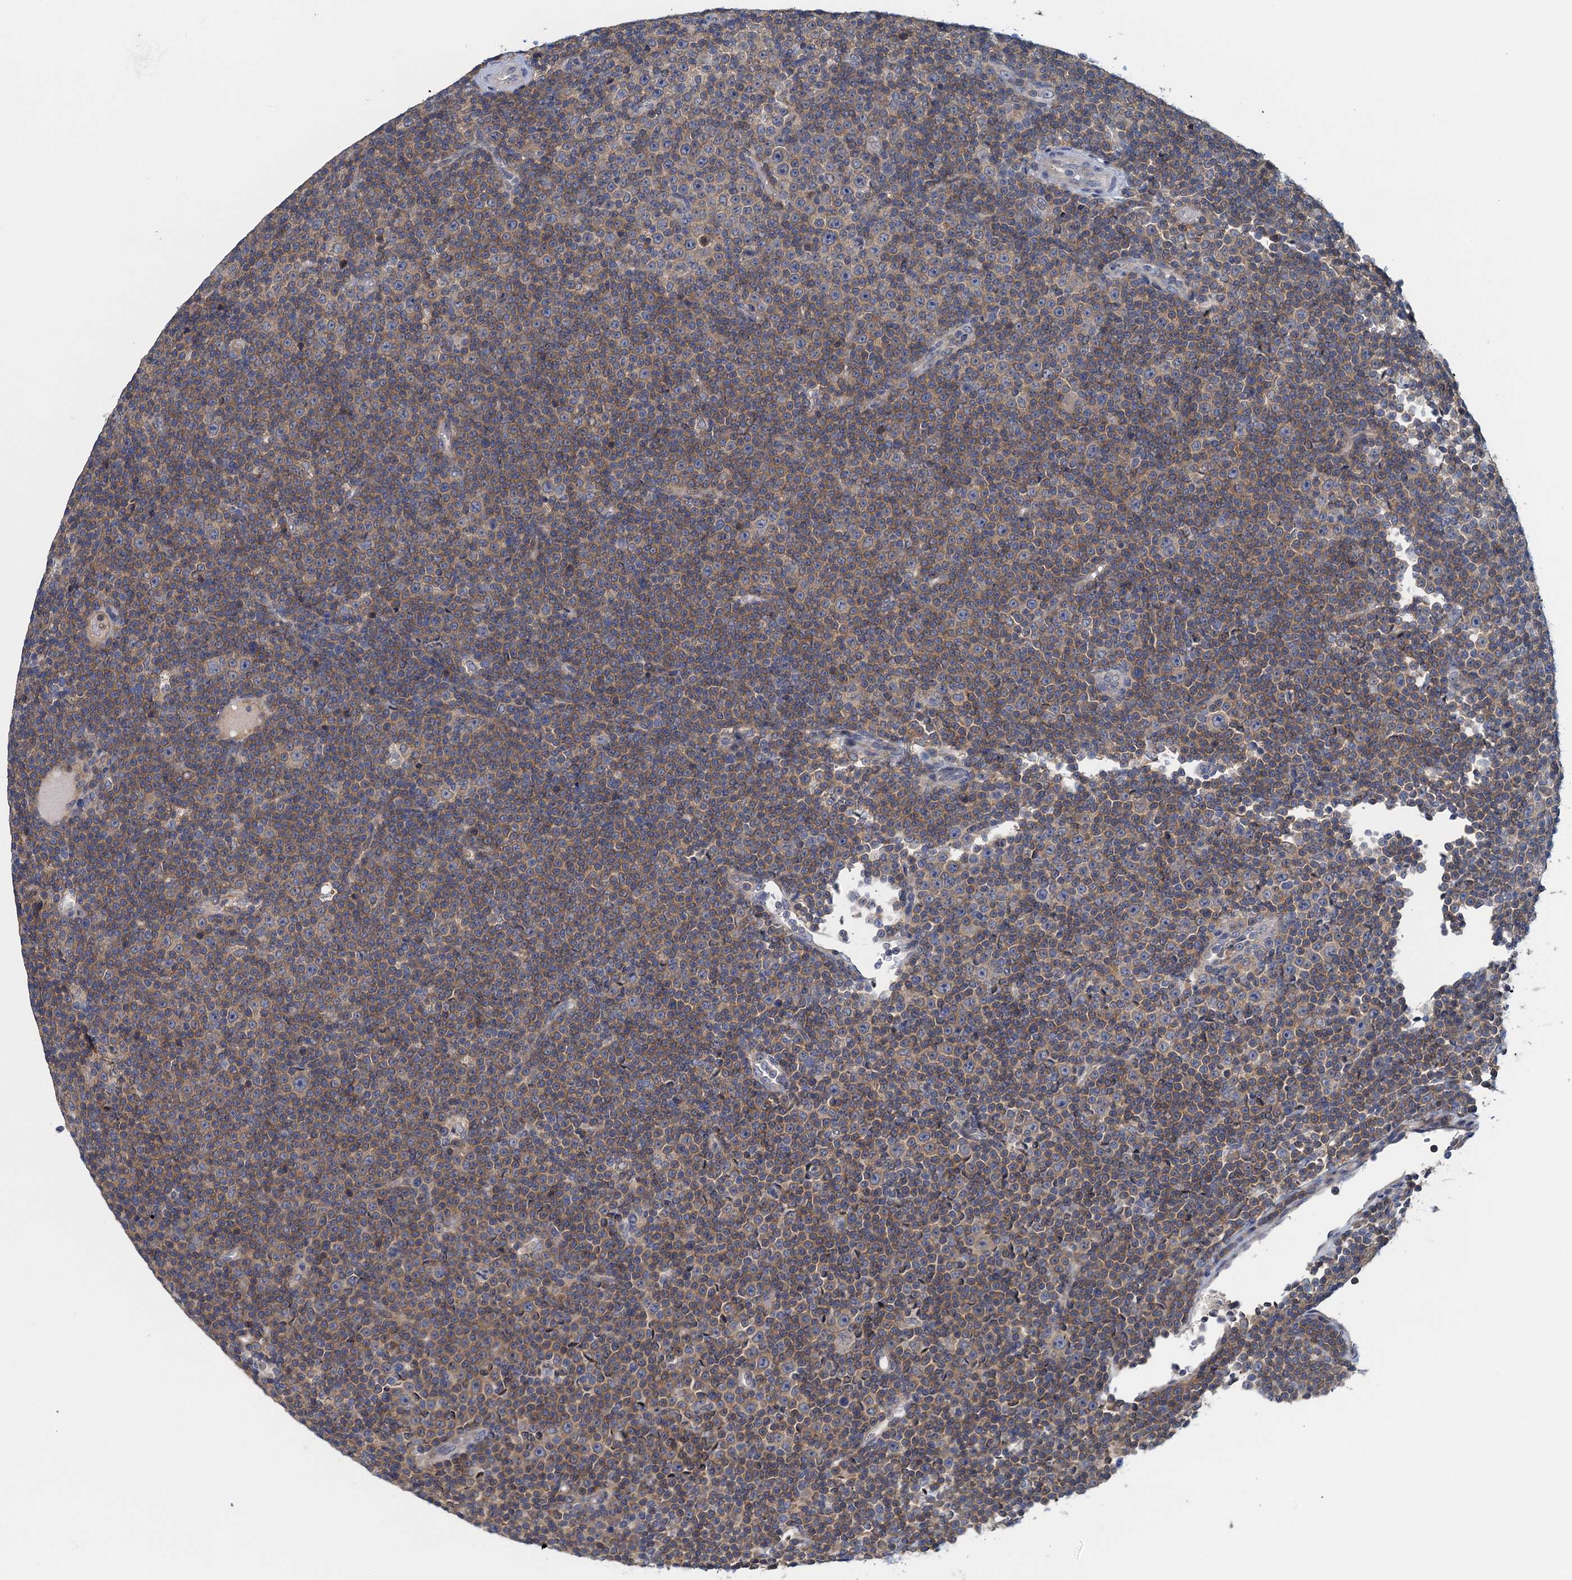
{"staining": {"intensity": "weak", "quantity": ">75%", "location": "cytoplasmic/membranous"}, "tissue": "lymphoma", "cell_type": "Tumor cells", "image_type": "cancer", "snomed": [{"axis": "morphology", "description": "Malignant lymphoma, non-Hodgkin's type, Low grade"}, {"axis": "topography", "description": "Lymph node"}], "caption": "High-power microscopy captured an immunohistochemistry image of lymphoma, revealing weak cytoplasmic/membranous staining in approximately >75% of tumor cells.", "gene": "NCKAP1L", "patient": {"sex": "female", "age": 67}}